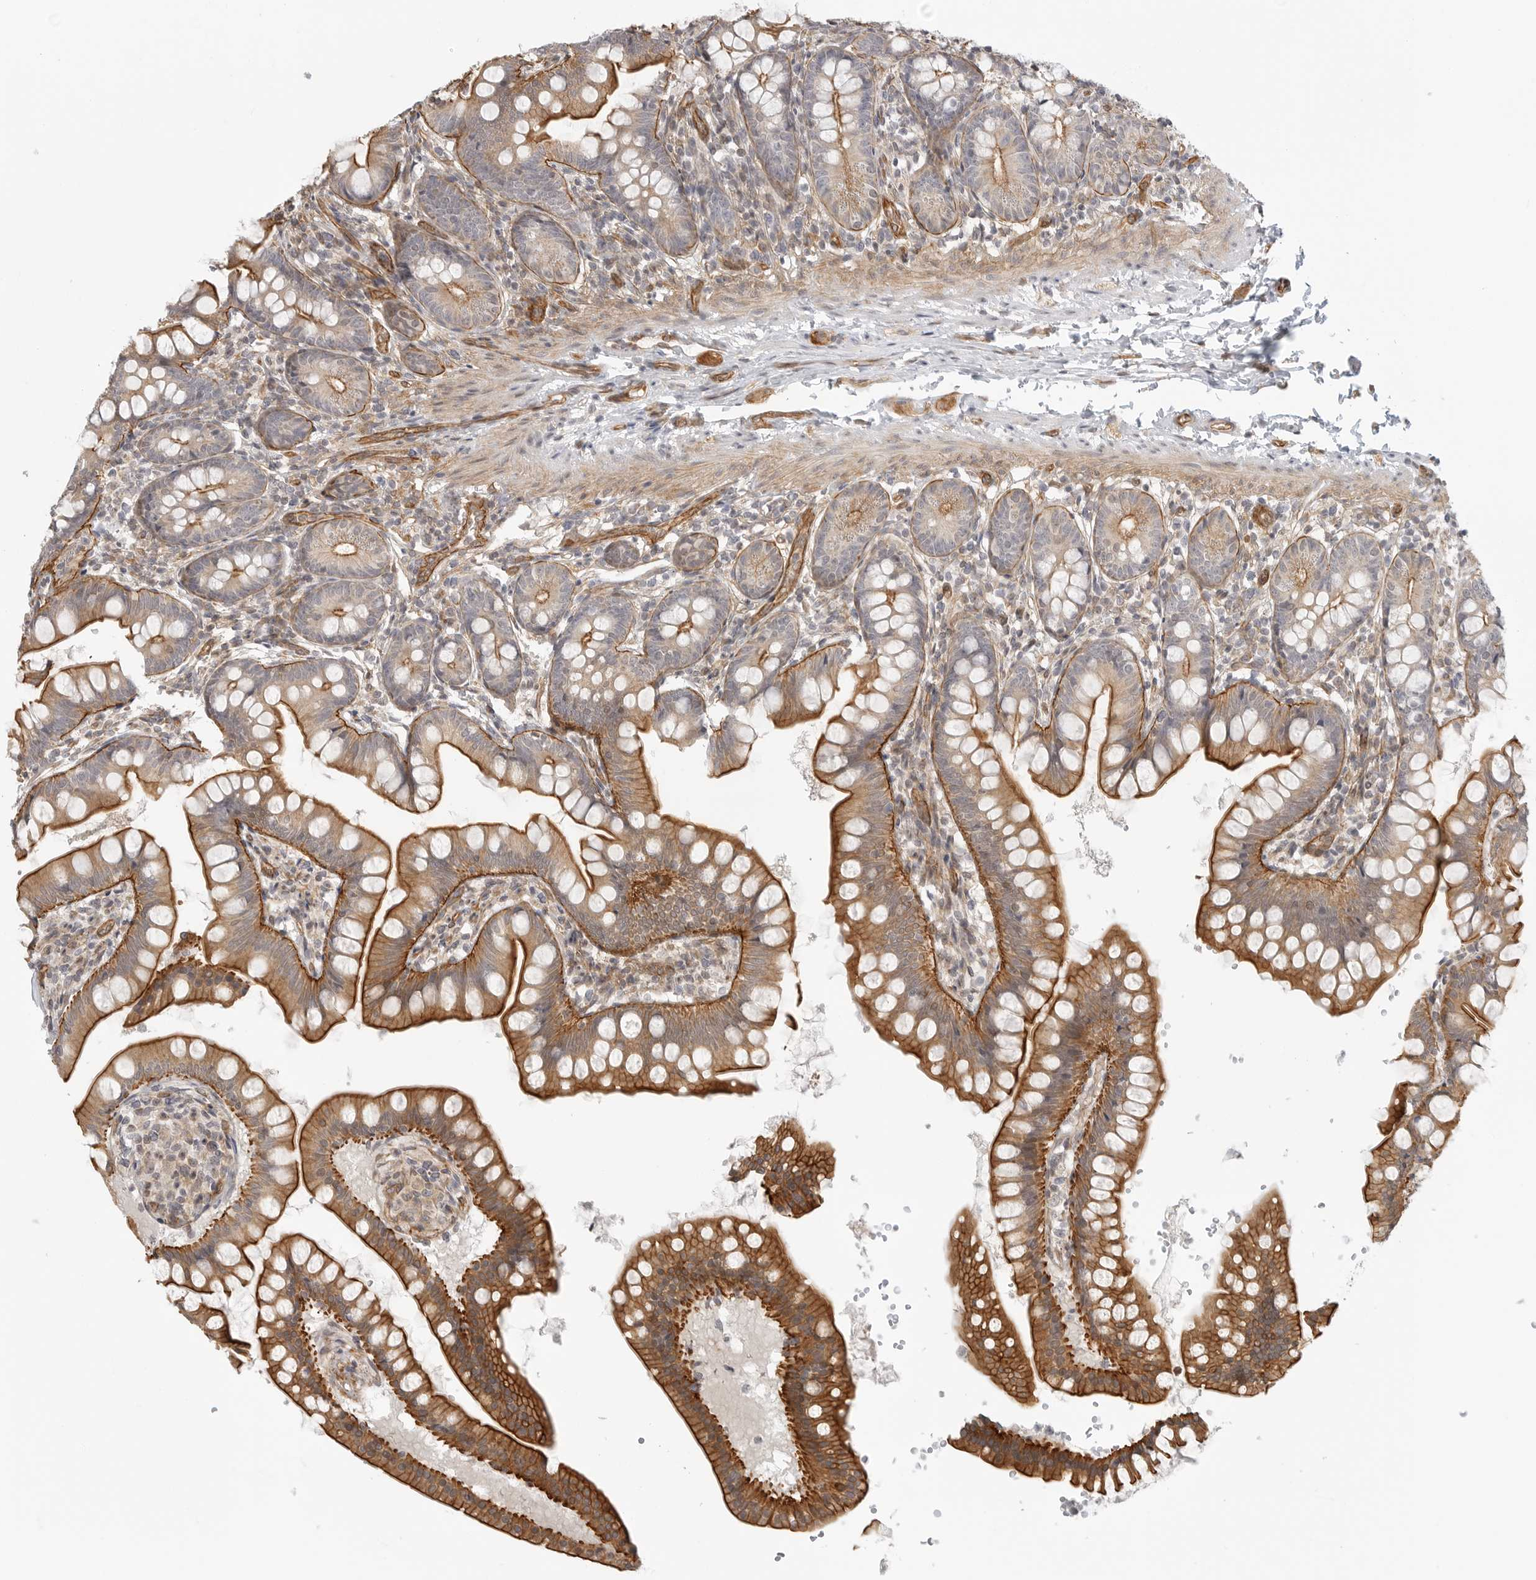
{"staining": {"intensity": "strong", "quantity": ">75%", "location": "cytoplasmic/membranous"}, "tissue": "small intestine", "cell_type": "Glandular cells", "image_type": "normal", "snomed": [{"axis": "morphology", "description": "Normal tissue, NOS"}, {"axis": "topography", "description": "Small intestine"}], "caption": "Protein staining of benign small intestine displays strong cytoplasmic/membranous expression in approximately >75% of glandular cells. Nuclei are stained in blue.", "gene": "ATOH7", "patient": {"sex": "male", "age": 7}}